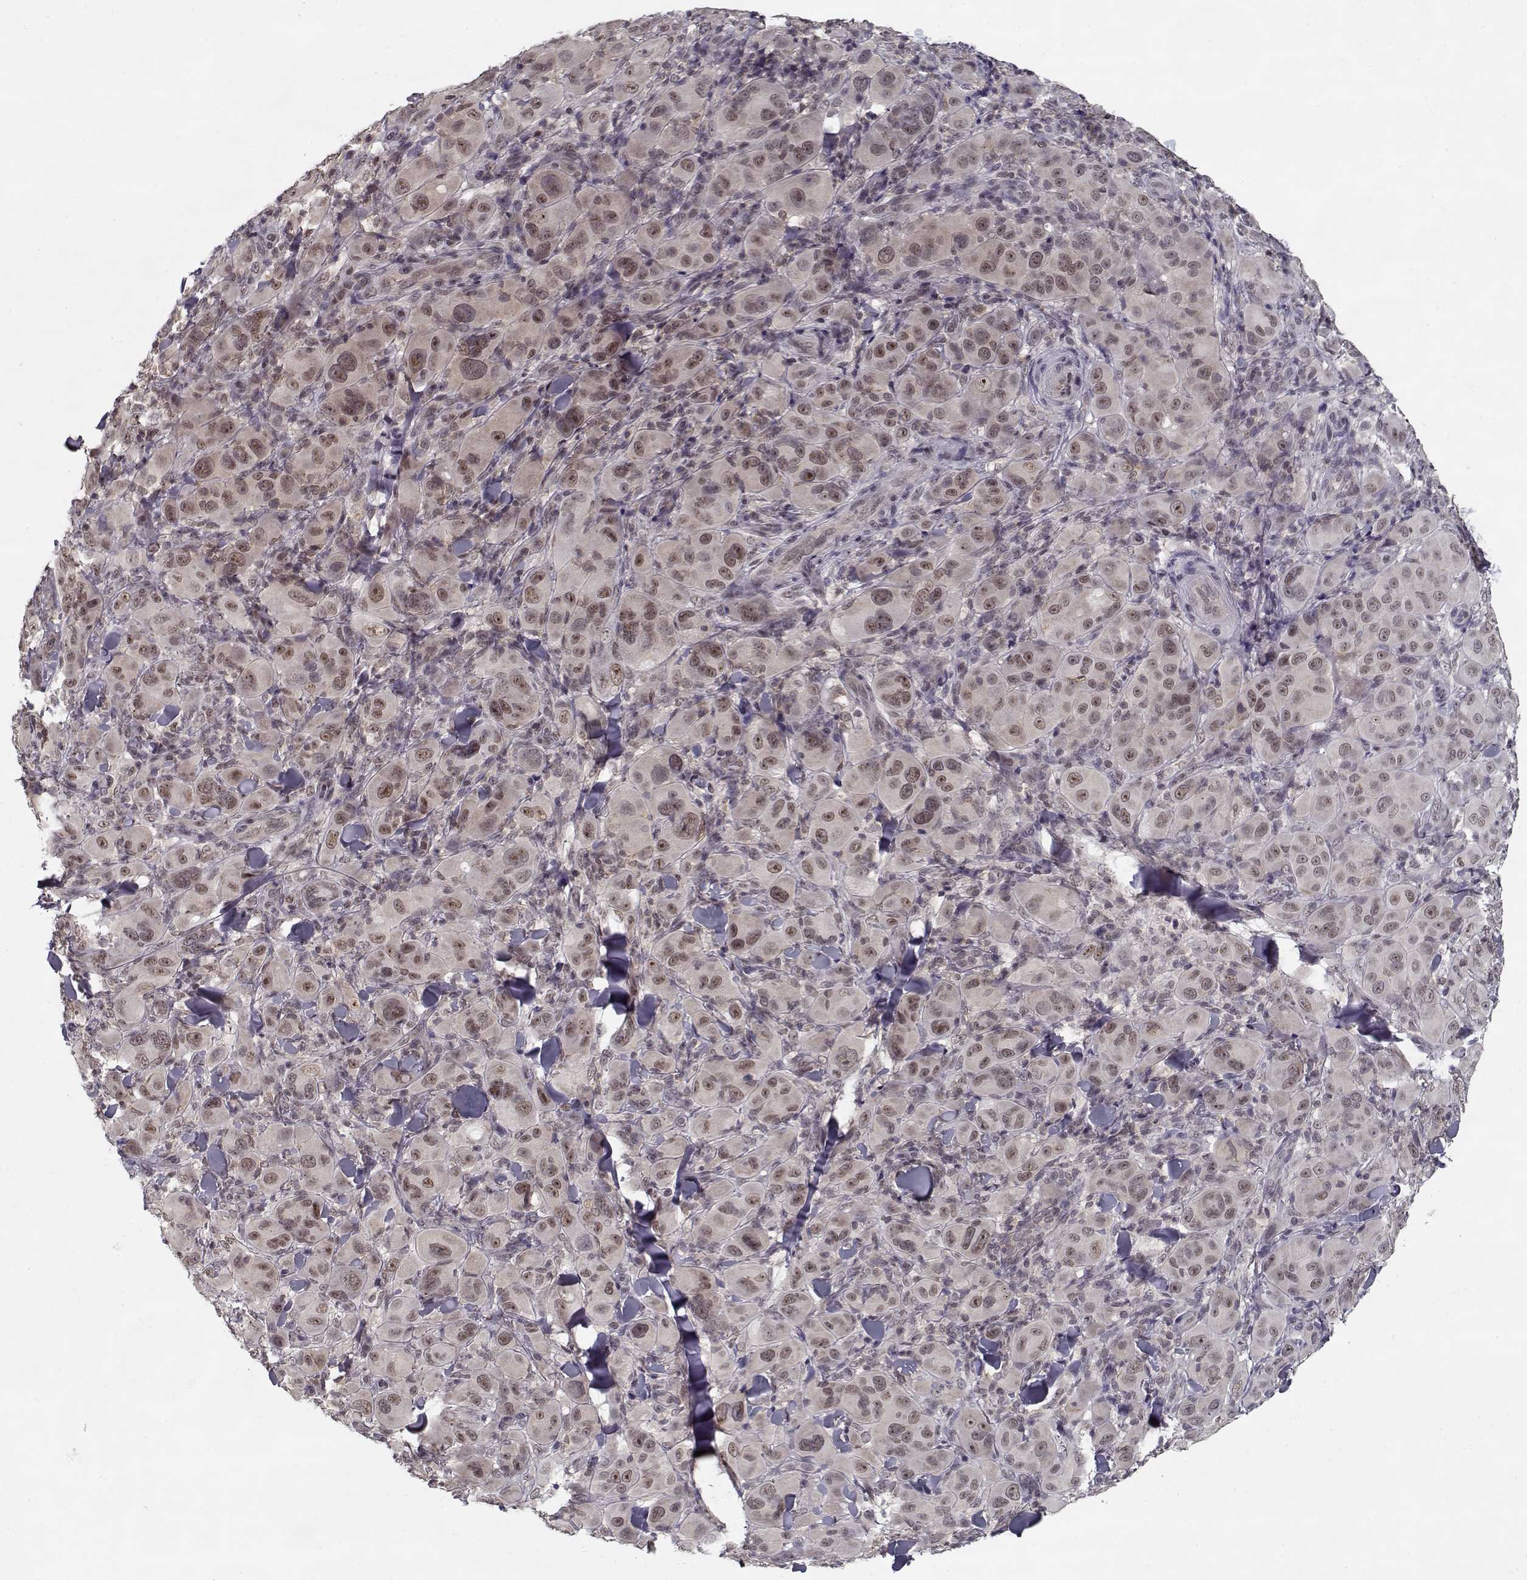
{"staining": {"intensity": "weak", "quantity": ">75%", "location": "nuclear"}, "tissue": "melanoma", "cell_type": "Tumor cells", "image_type": "cancer", "snomed": [{"axis": "morphology", "description": "Malignant melanoma, NOS"}, {"axis": "topography", "description": "Skin"}], "caption": "An immunohistochemistry (IHC) photomicrograph of neoplastic tissue is shown. Protein staining in brown shows weak nuclear positivity in malignant melanoma within tumor cells.", "gene": "TESPA1", "patient": {"sex": "female", "age": 87}}